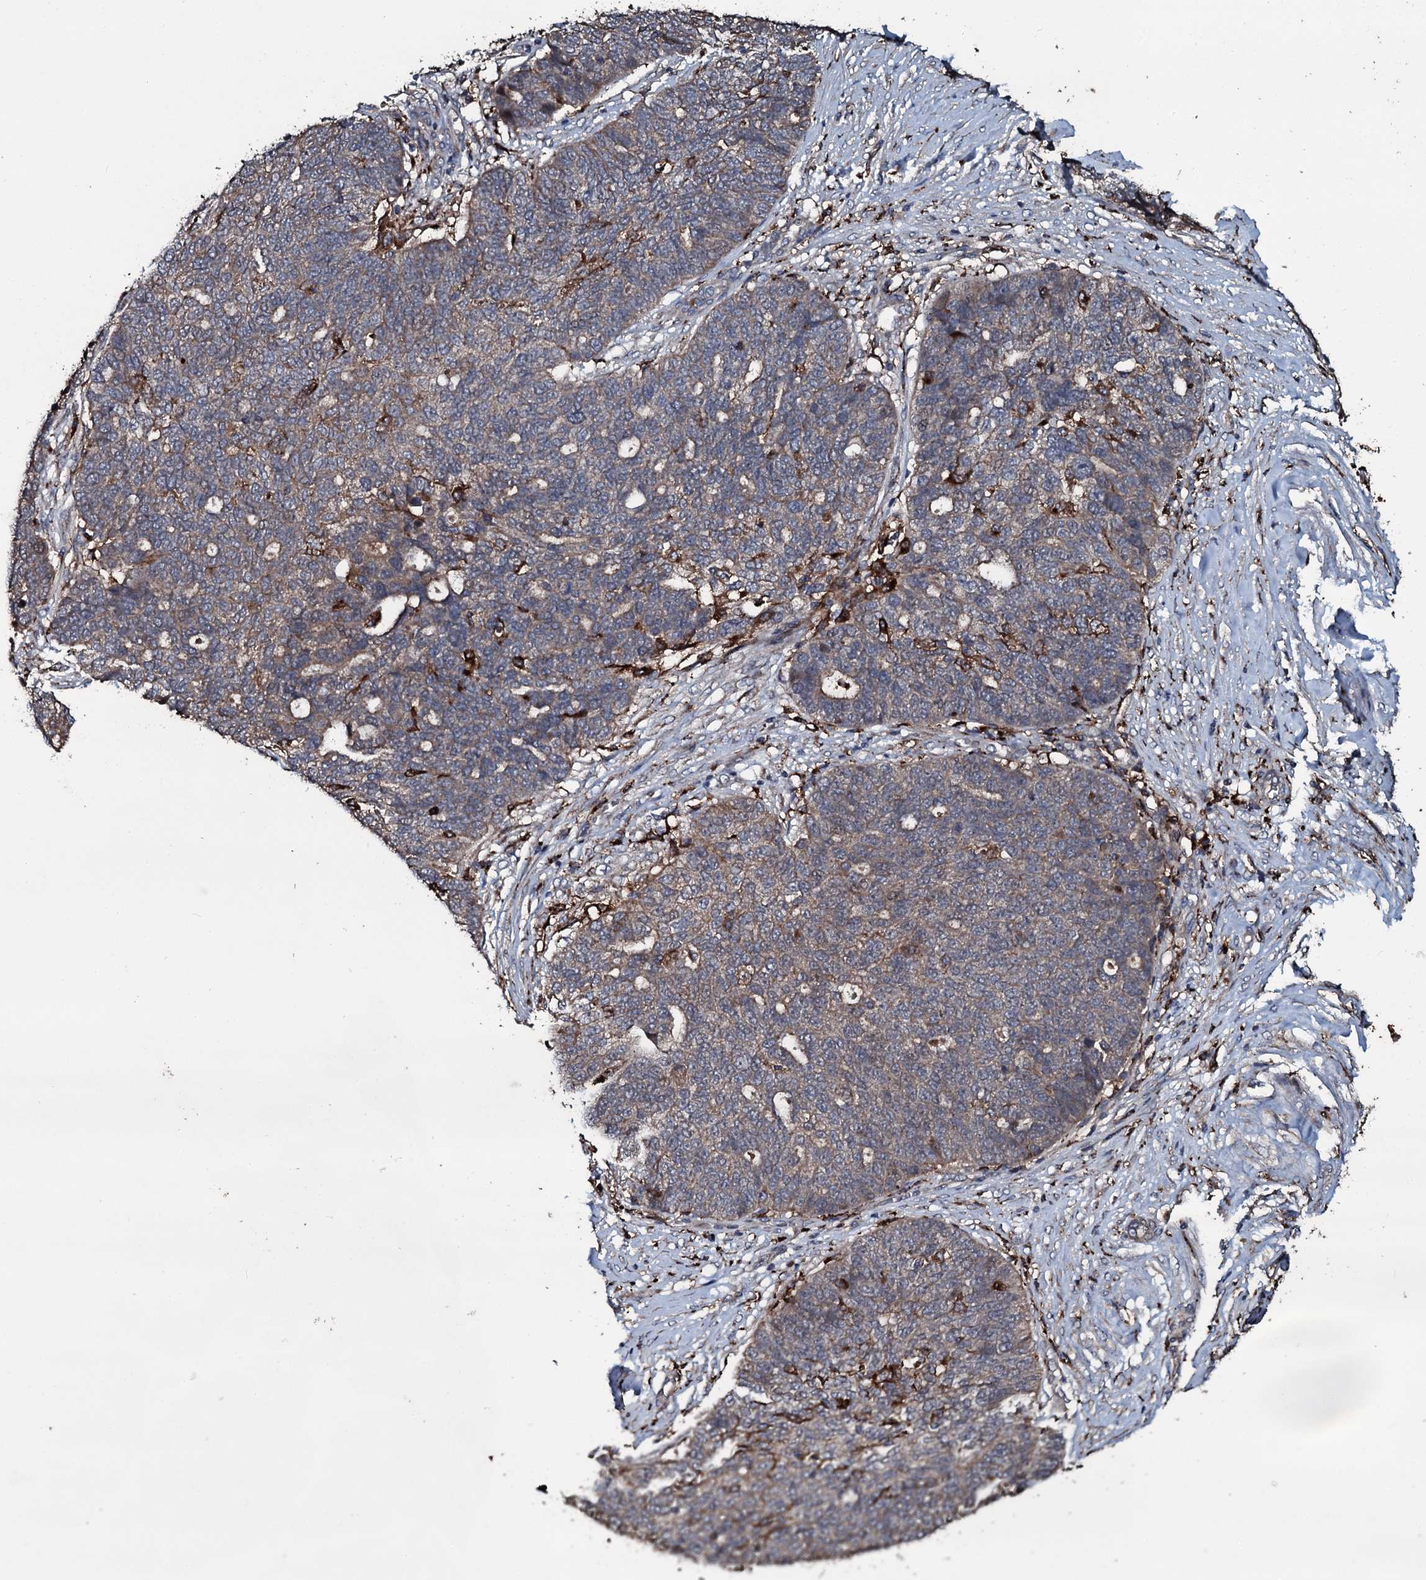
{"staining": {"intensity": "weak", "quantity": "25%-75%", "location": "cytoplasmic/membranous"}, "tissue": "ovarian cancer", "cell_type": "Tumor cells", "image_type": "cancer", "snomed": [{"axis": "morphology", "description": "Cystadenocarcinoma, serous, NOS"}, {"axis": "topography", "description": "Ovary"}], "caption": "Immunohistochemical staining of ovarian cancer (serous cystadenocarcinoma) demonstrates weak cytoplasmic/membranous protein expression in about 25%-75% of tumor cells.", "gene": "TPGS2", "patient": {"sex": "female", "age": 59}}